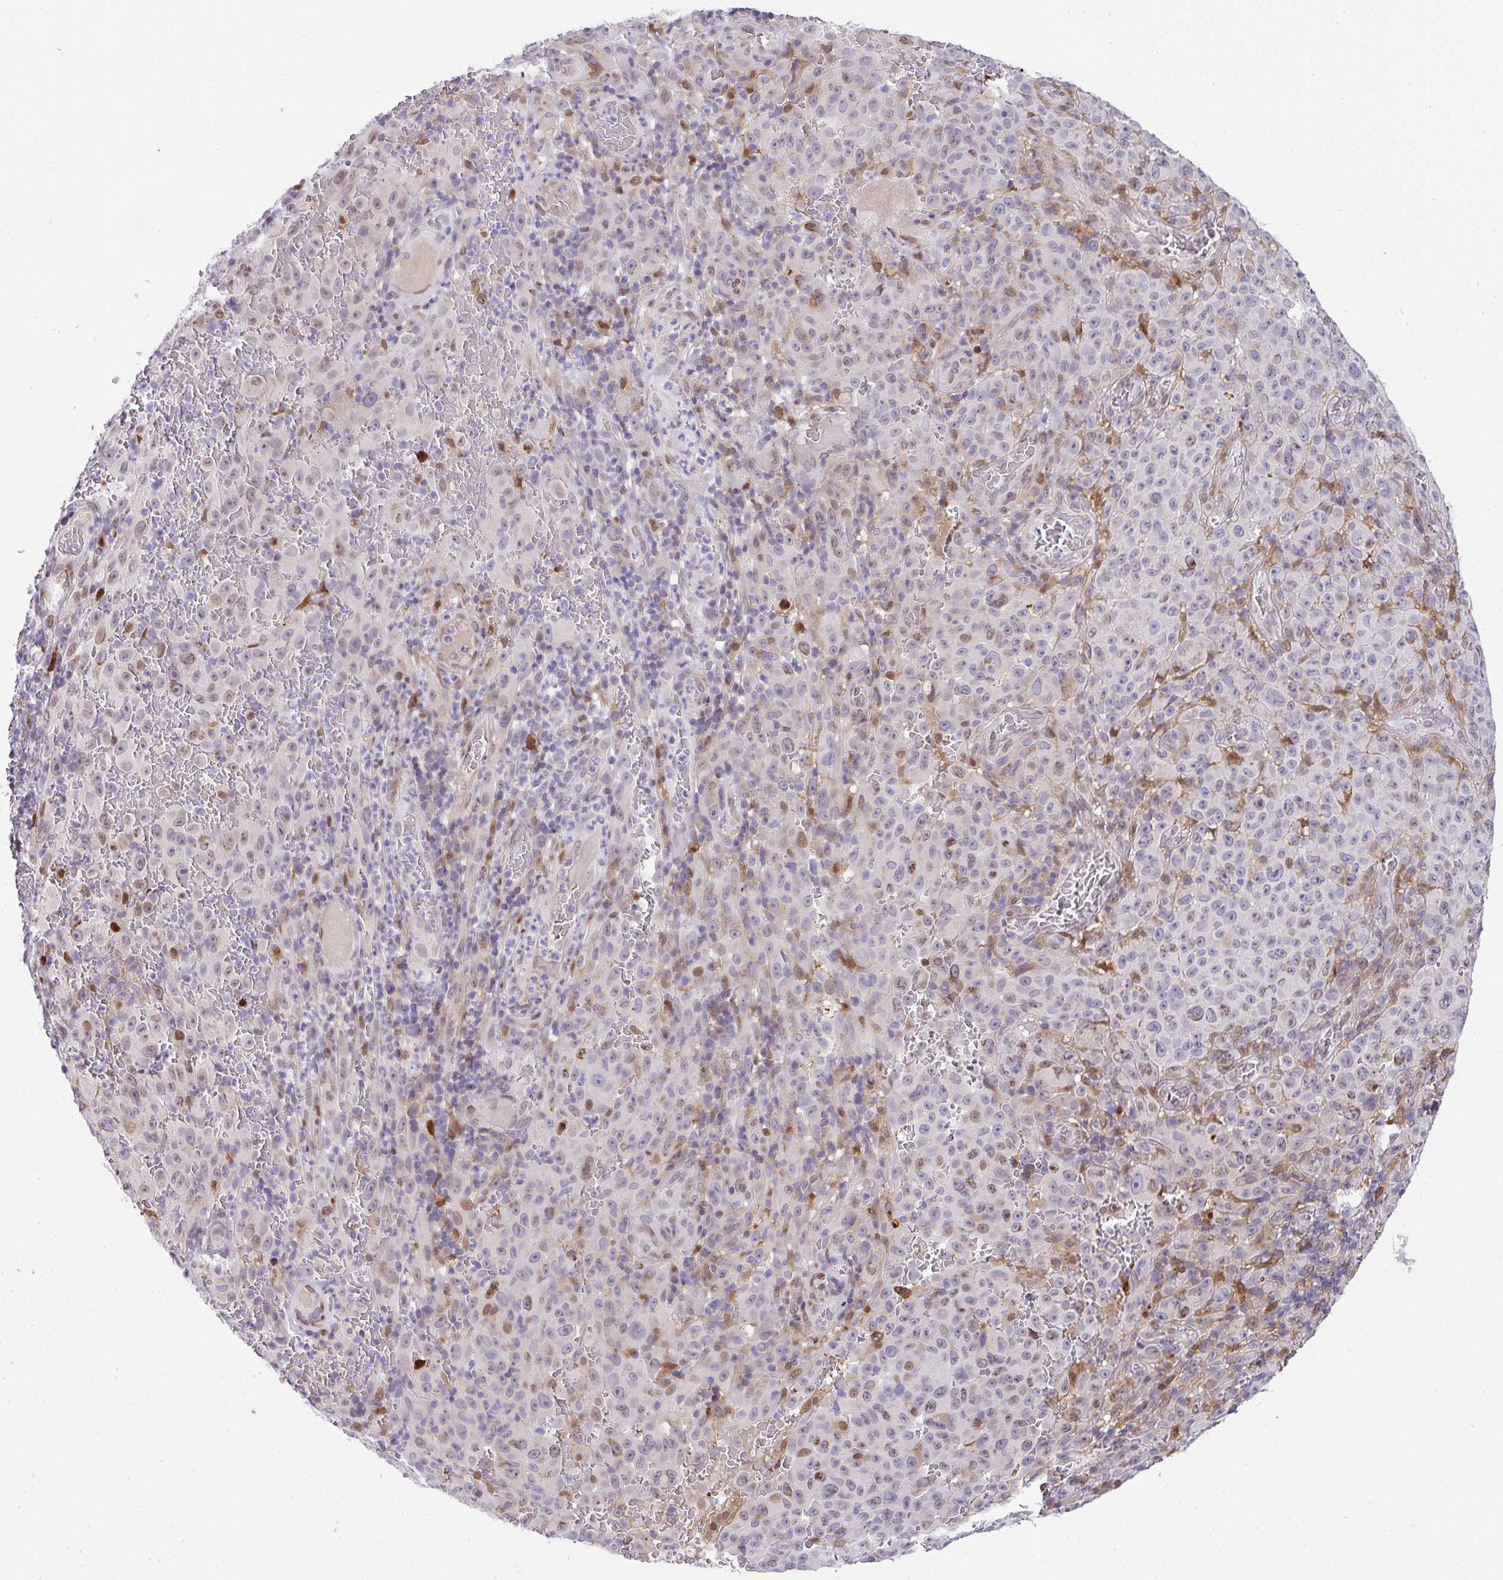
{"staining": {"intensity": "negative", "quantity": "none", "location": "none"}, "tissue": "melanoma", "cell_type": "Tumor cells", "image_type": "cancer", "snomed": [{"axis": "morphology", "description": "Malignant melanoma, NOS"}, {"axis": "topography", "description": "Skin"}], "caption": "Histopathology image shows no significant protein expression in tumor cells of malignant melanoma.", "gene": "PLK1", "patient": {"sex": "female", "age": 82}}